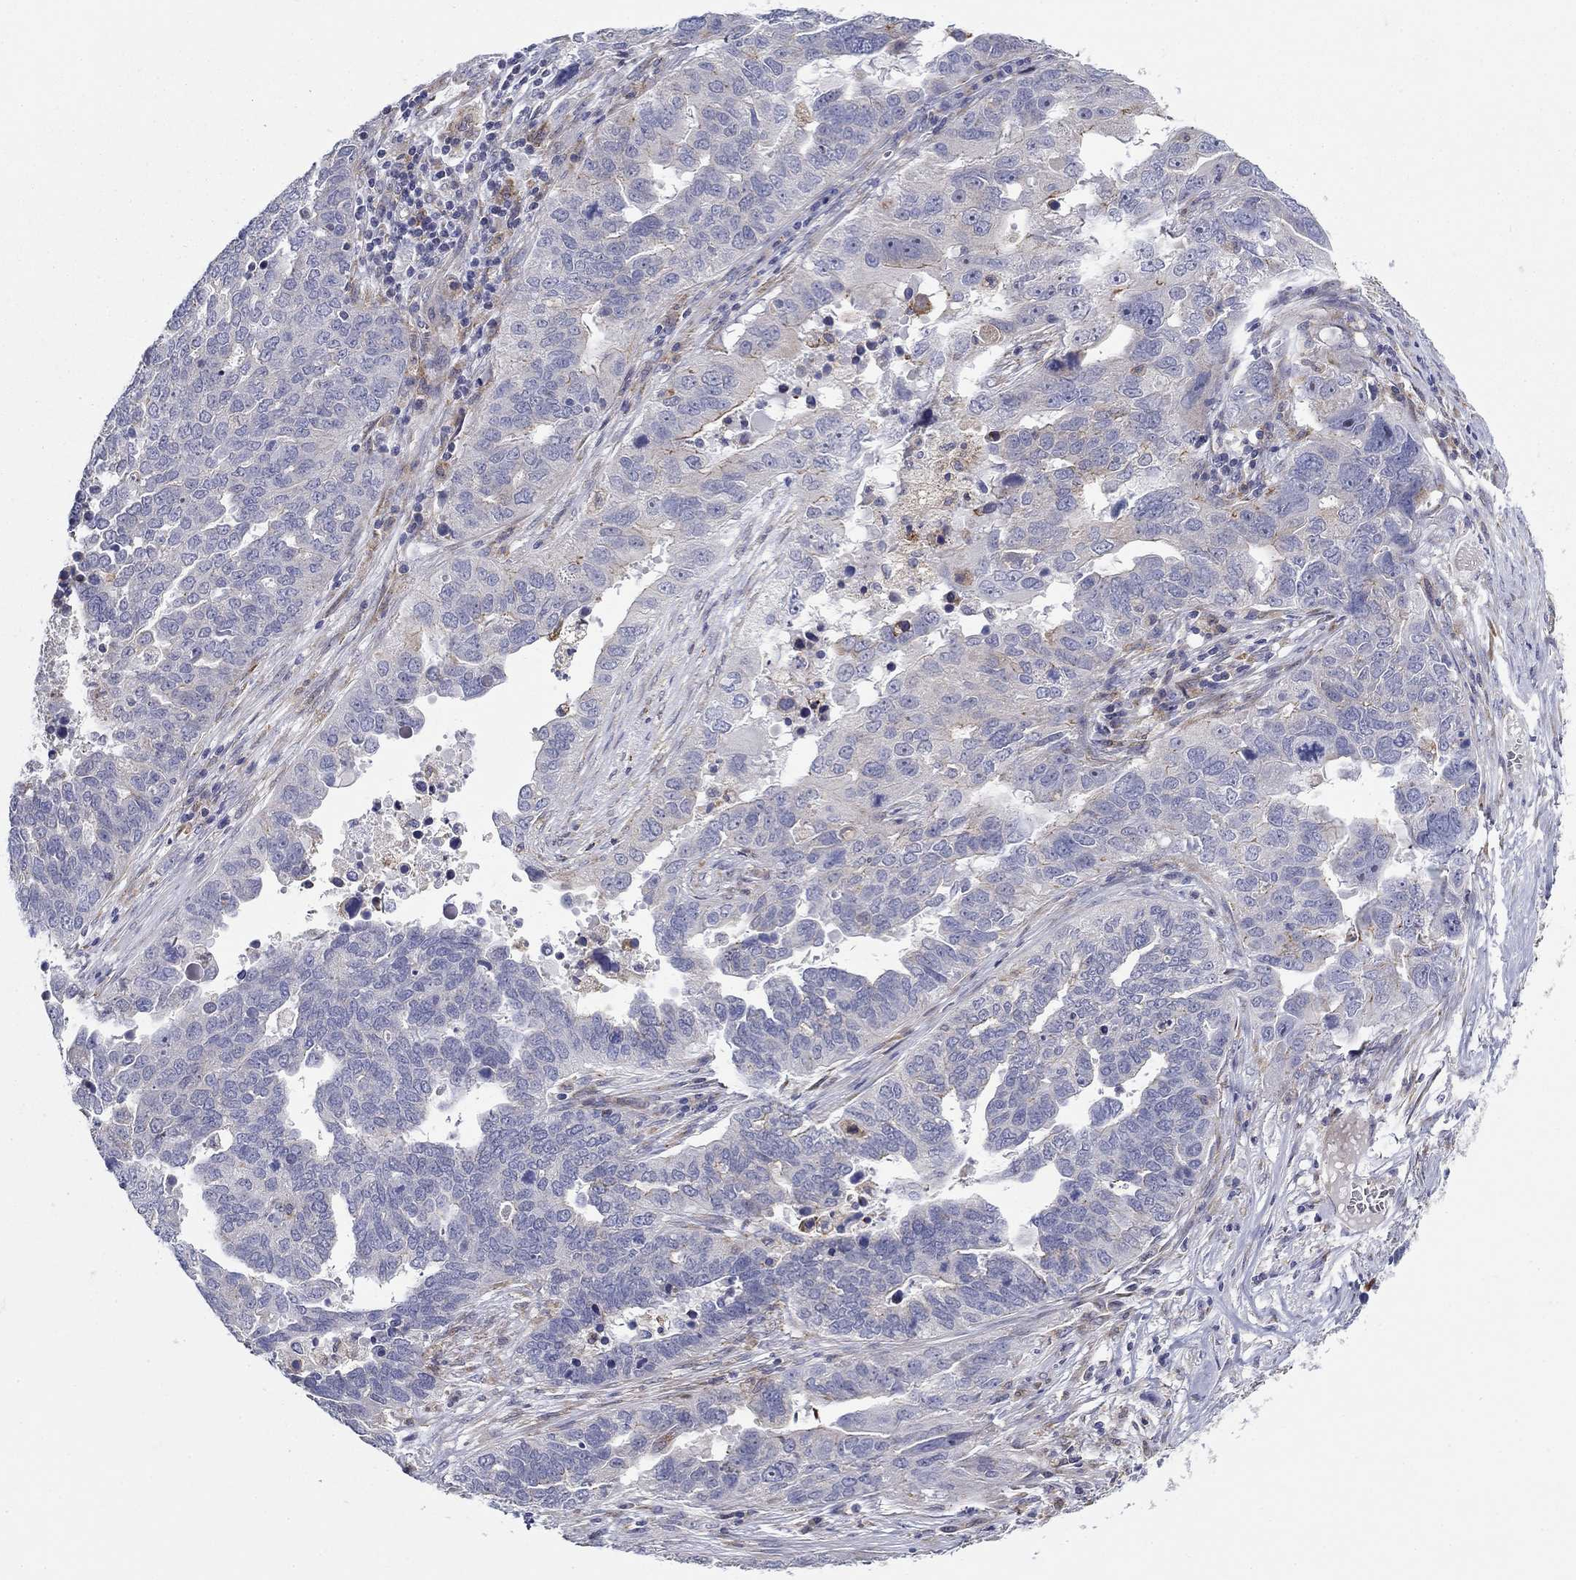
{"staining": {"intensity": "negative", "quantity": "none", "location": "none"}, "tissue": "ovarian cancer", "cell_type": "Tumor cells", "image_type": "cancer", "snomed": [{"axis": "morphology", "description": "Carcinoma, endometroid"}, {"axis": "topography", "description": "Soft tissue"}, {"axis": "topography", "description": "Ovary"}], "caption": "High magnification brightfield microscopy of ovarian cancer (endometroid carcinoma) stained with DAB (brown) and counterstained with hematoxylin (blue): tumor cells show no significant staining. Brightfield microscopy of immunohistochemistry (IHC) stained with DAB (3,3'-diaminobenzidine) (brown) and hematoxylin (blue), captured at high magnification.", "gene": "QRFPR", "patient": {"sex": "female", "age": 52}}